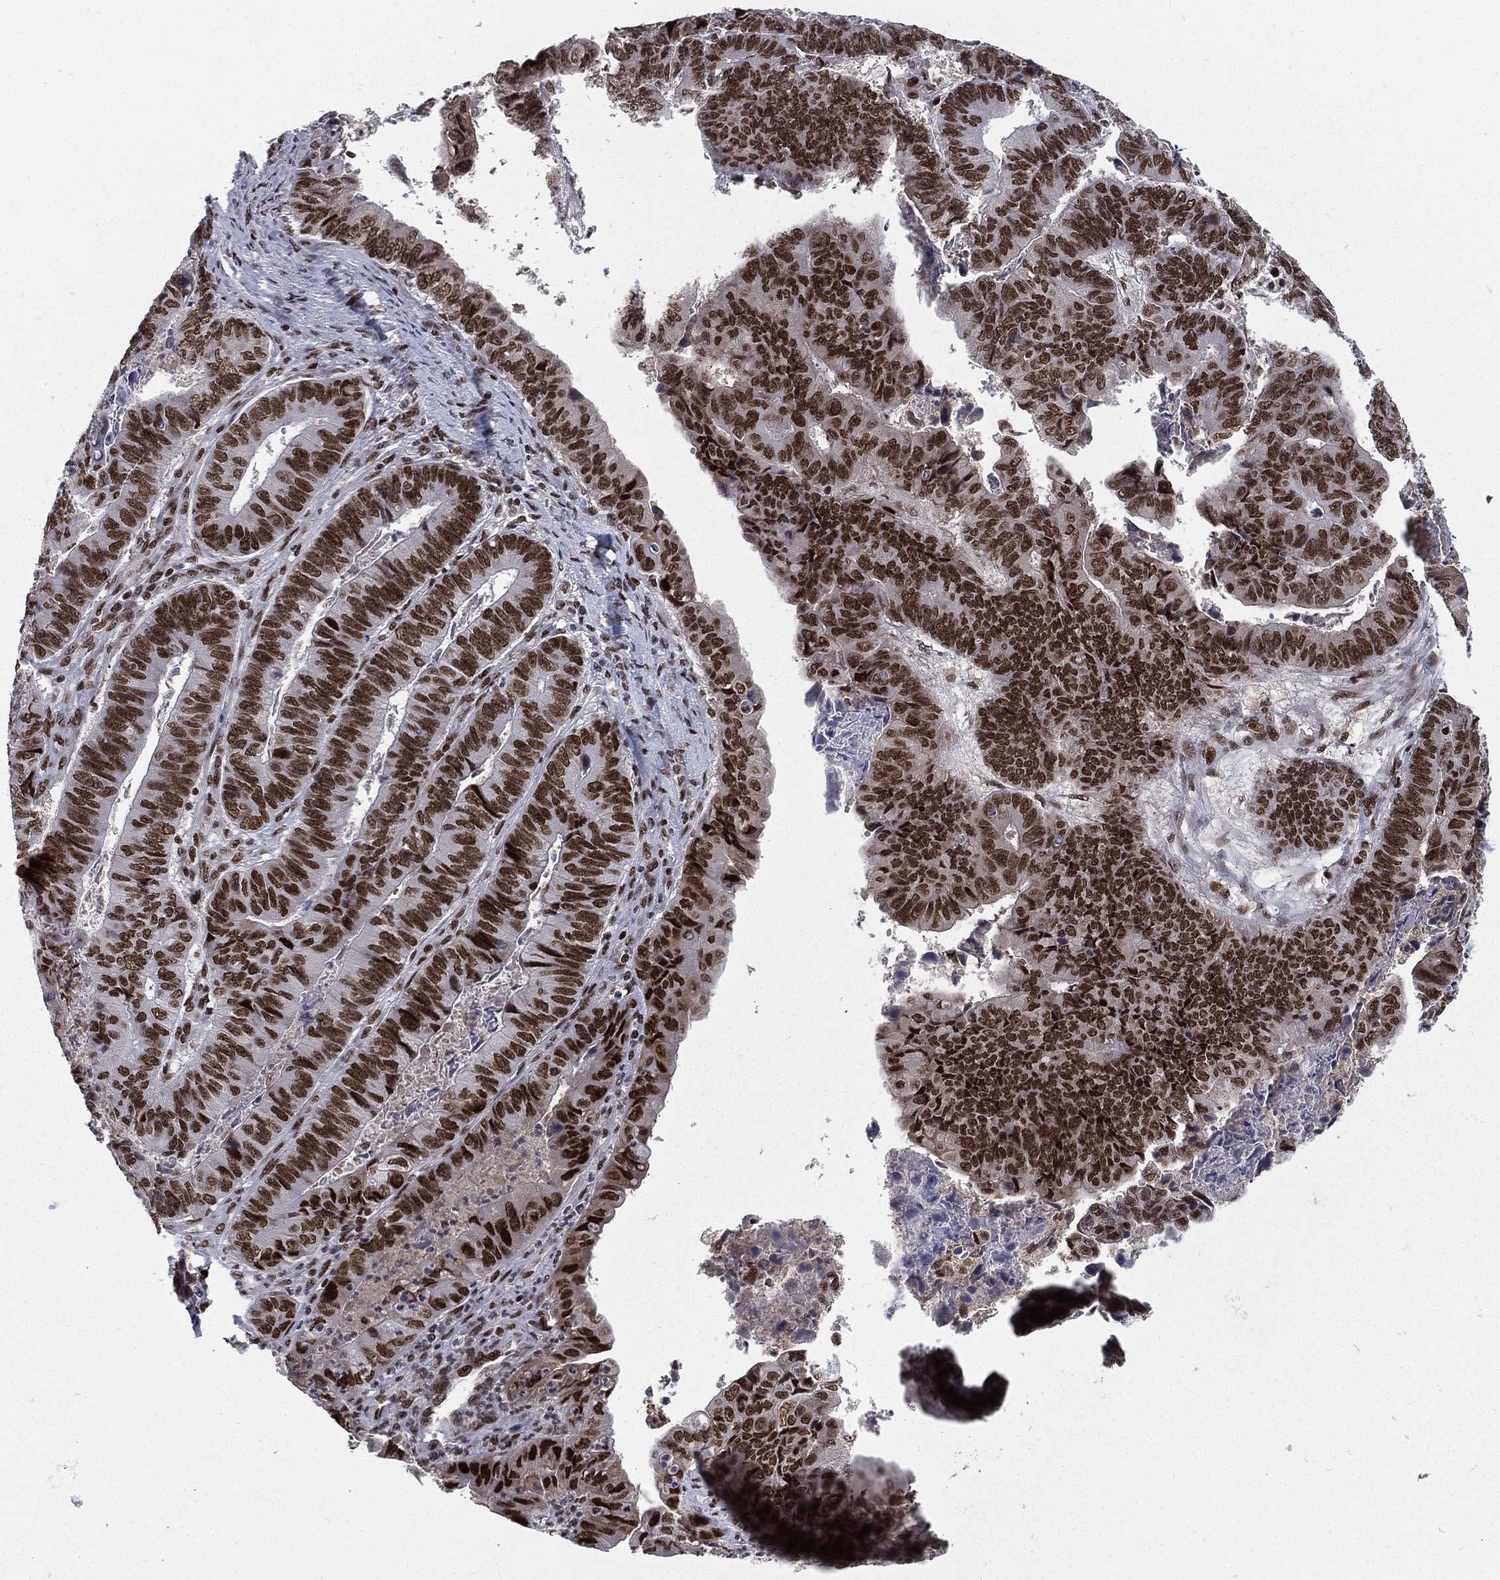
{"staining": {"intensity": "strong", "quantity": ">75%", "location": "nuclear"}, "tissue": "stomach cancer", "cell_type": "Tumor cells", "image_type": "cancer", "snomed": [{"axis": "morphology", "description": "Adenocarcinoma, NOS"}, {"axis": "topography", "description": "Stomach, lower"}], "caption": "Tumor cells display high levels of strong nuclear staining in approximately >75% of cells in human stomach cancer.", "gene": "RTF1", "patient": {"sex": "male", "age": 77}}